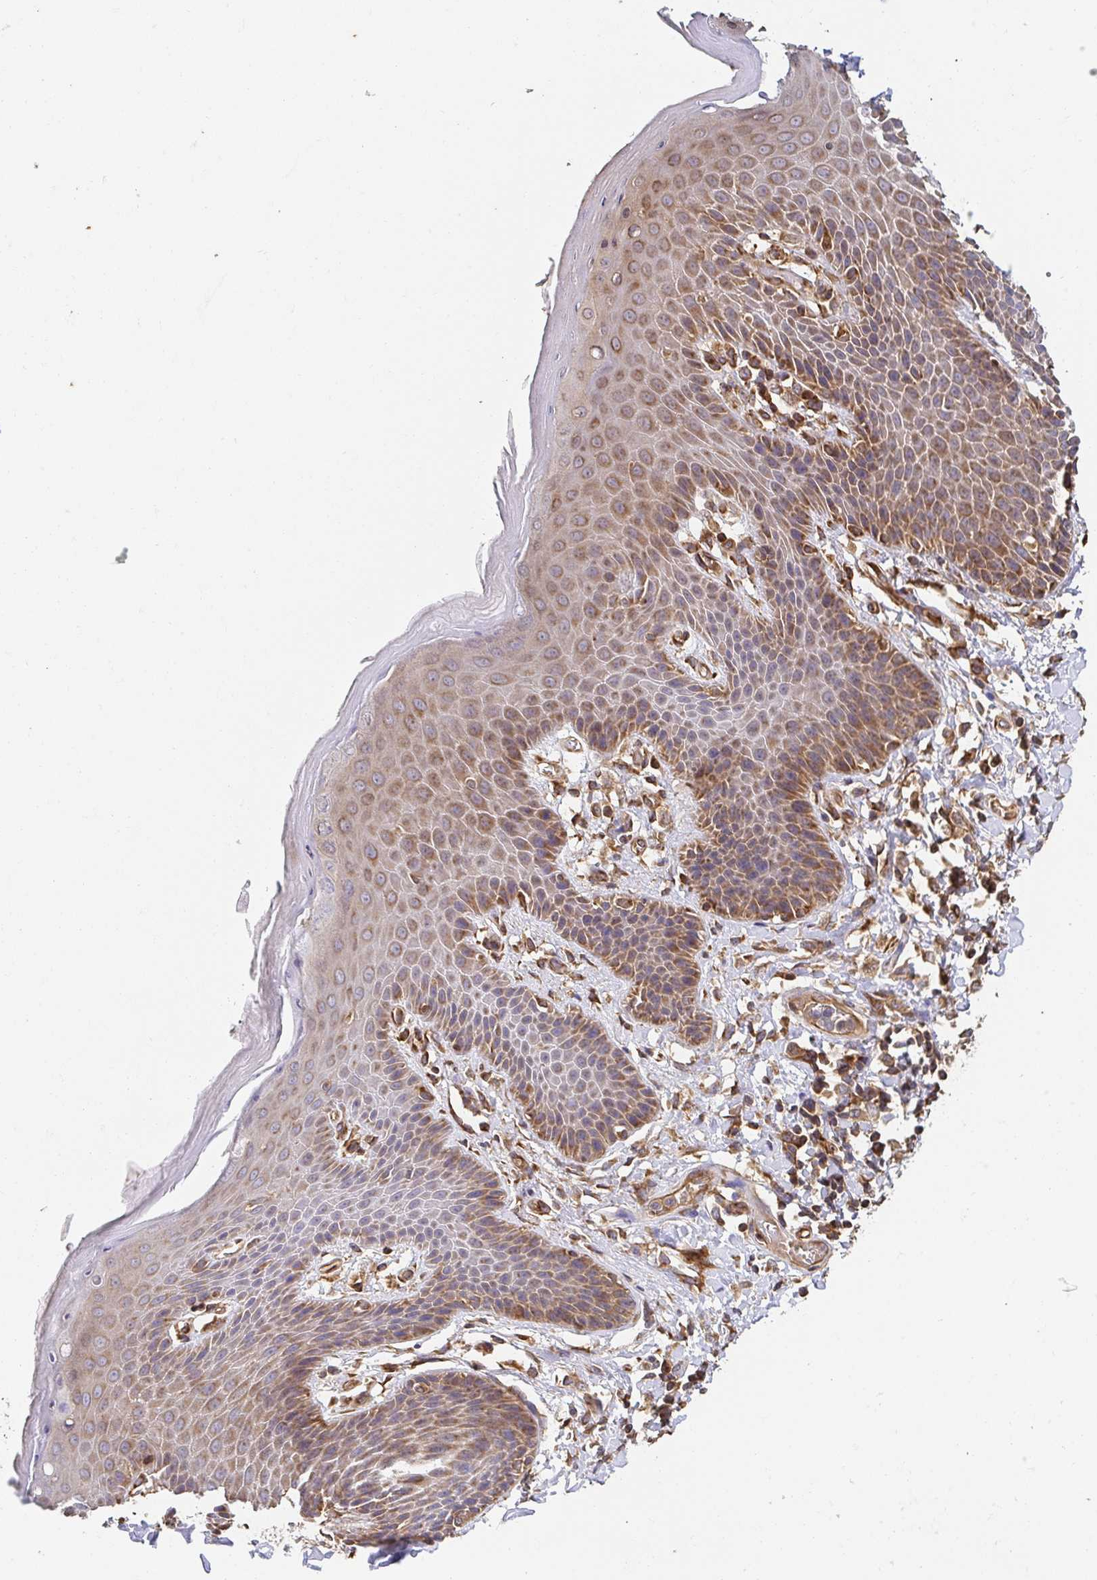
{"staining": {"intensity": "moderate", "quantity": "25%-75%", "location": "cytoplasmic/membranous"}, "tissue": "skin", "cell_type": "Epidermal cells", "image_type": "normal", "snomed": [{"axis": "morphology", "description": "Normal tissue, NOS"}, {"axis": "topography", "description": "Anal"}, {"axis": "topography", "description": "Peripheral nerve tissue"}], "caption": "A brown stain labels moderate cytoplasmic/membranous positivity of a protein in epidermal cells of normal human skin.", "gene": "APBB1", "patient": {"sex": "male", "age": 51}}